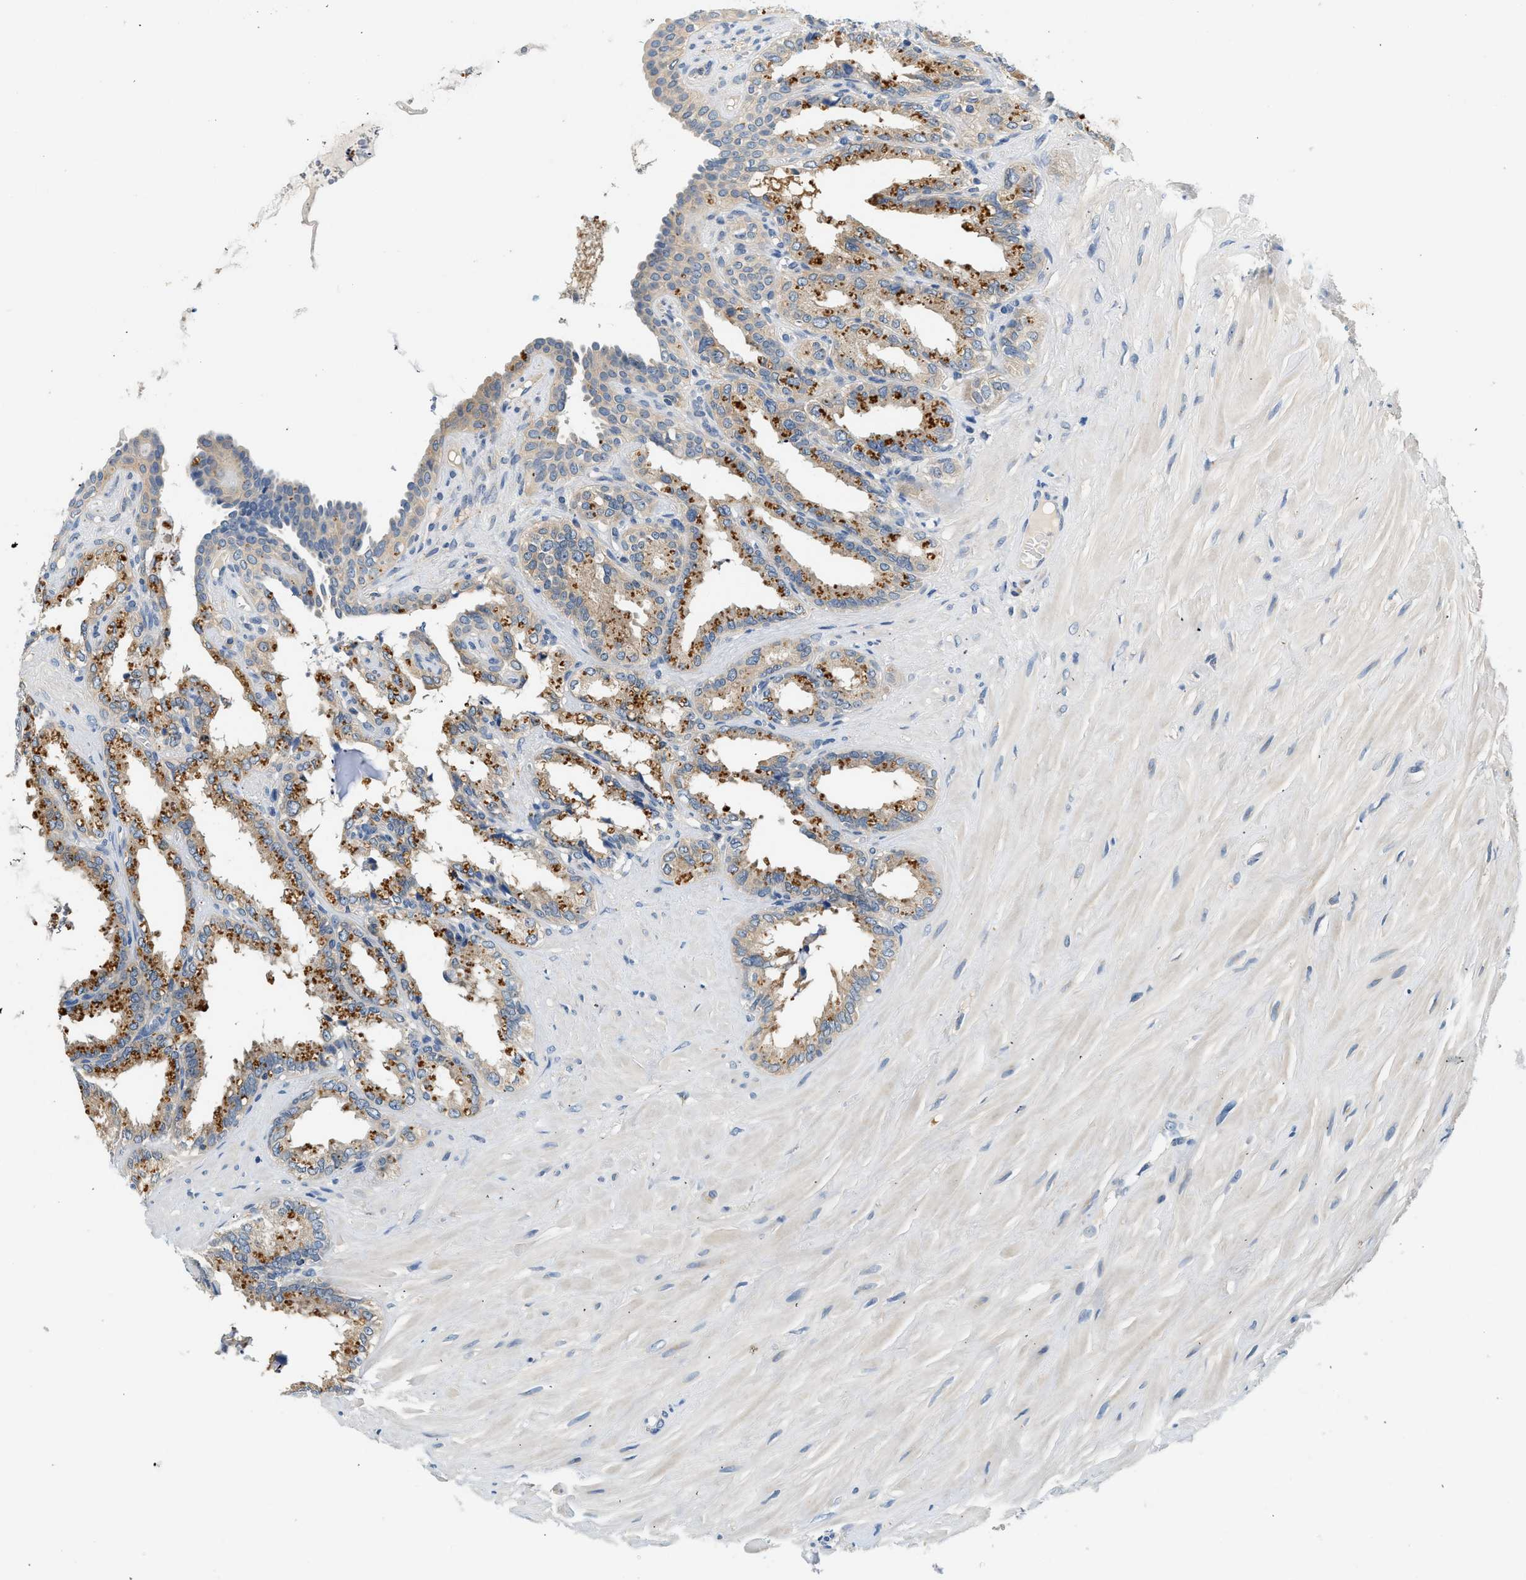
{"staining": {"intensity": "moderate", "quantity": "<25%", "location": "cytoplasmic/membranous"}, "tissue": "seminal vesicle", "cell_type": "Glandular cells", "image_type": "normal", "snomed": [{"axis": "morphology", "description": "Normal tissue, NOS"}, {"axis": "topography", "description": "Seminal veicle"}], "caption": "The image reveals immunohistochemical staining of benign seminal vesicle. There is moderate cytoplasmic/membranous expression is appreciated in approximately <25% of glandular cells.", "gene": "SLC35E1", "patient": {"sex": "male", "age": 64}}